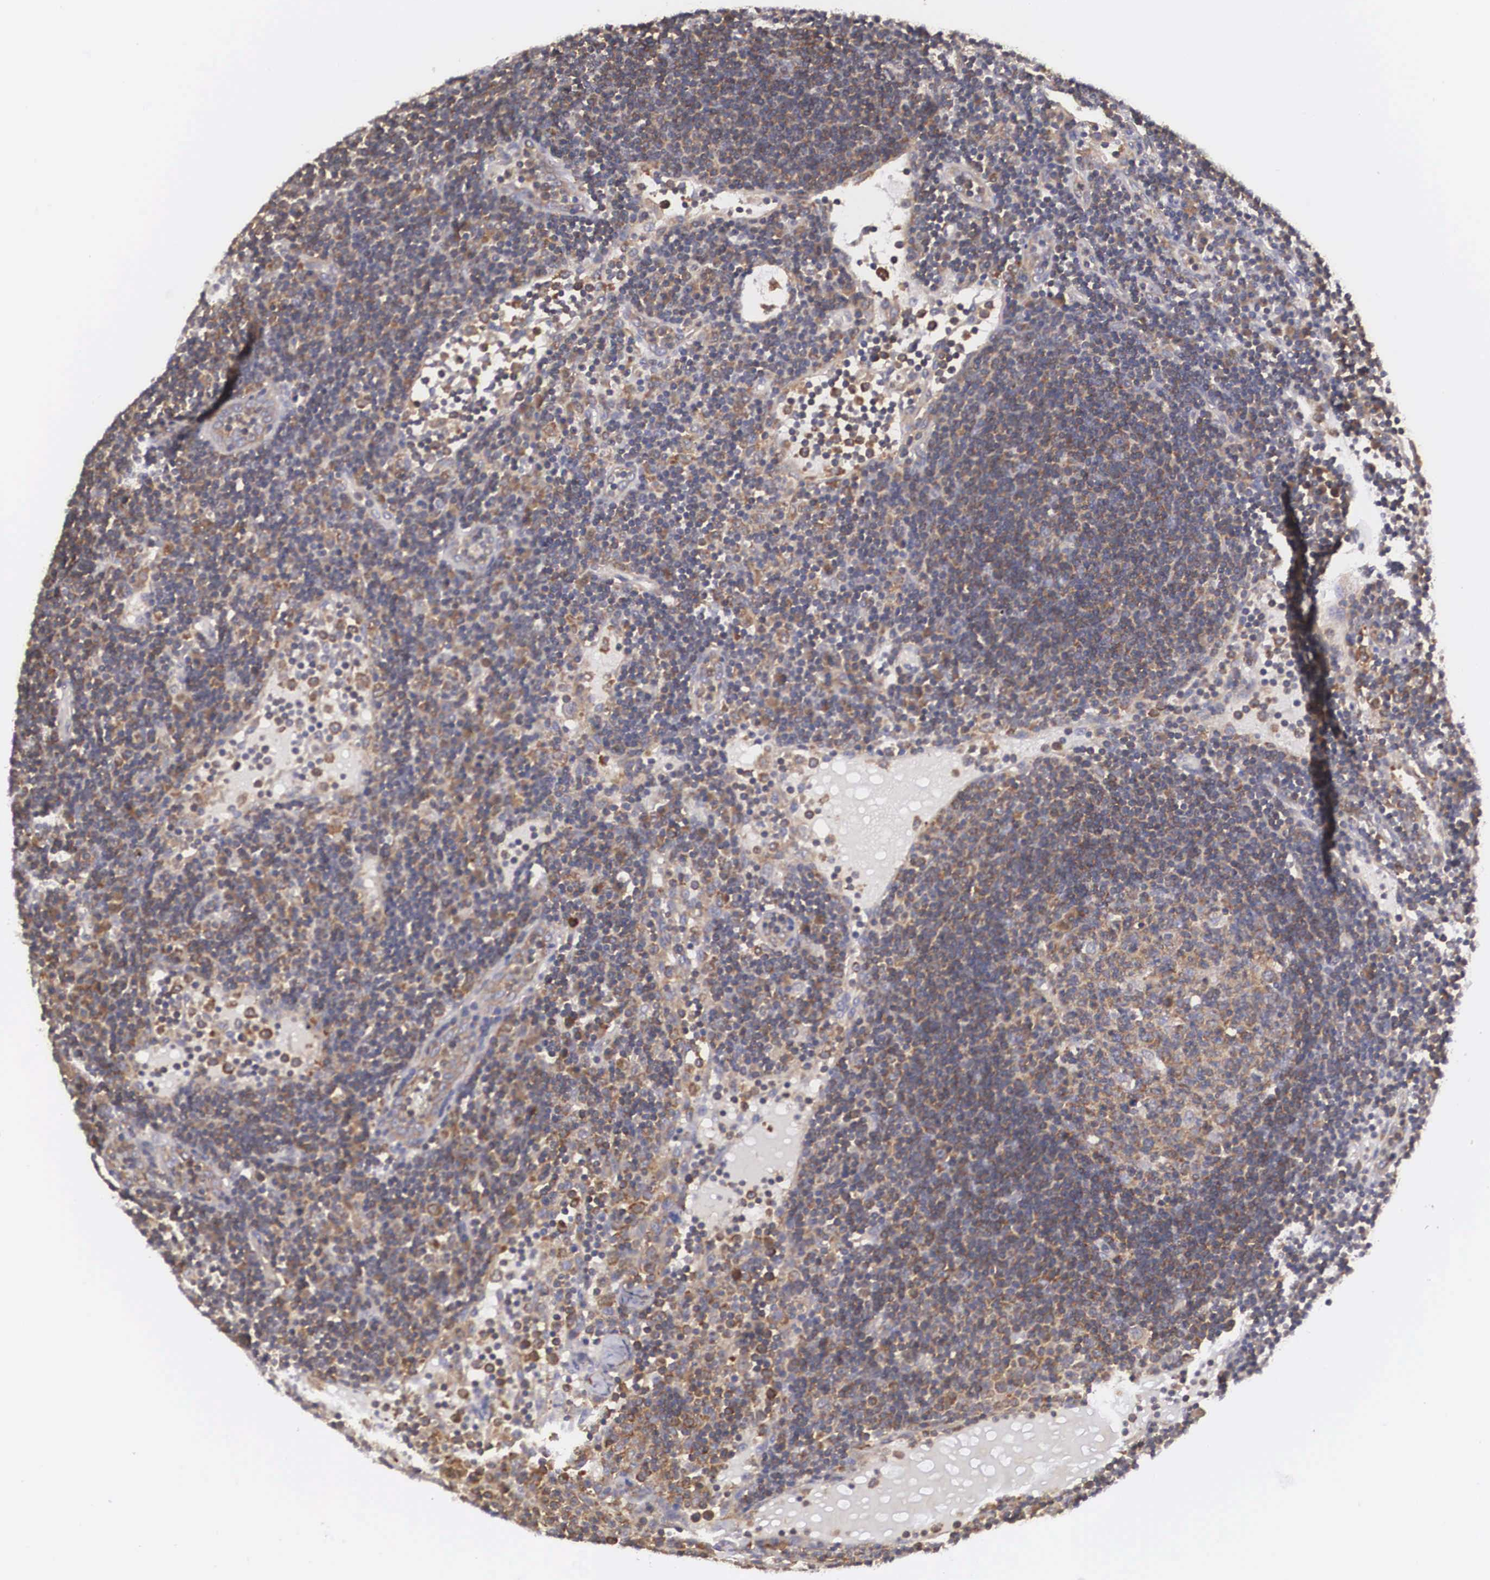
{"staining": {"intensity": "moderate", "quantity": "25%-75%", "location": "cytoplasmic/membranous"}, "tissue": "lymph node", "cell_type": "Germinal center cells", "image_type": "normal", "snomed": [{"axis": "morphology", "description": "Normal tissue, NOS"}, {"axis": "topography", "description": "Lymph node"}], "caption": "An immunohistochemistry (IHC) micrograph of benign tissue is shown. Protein staining in brown labels moderate cytoplasmic/membranous positivity in lymph node within germinal center cells. The staining is performed using DAB (3,3'-diaminobenzidine) brown chromogen to label protein expression. The nuclei are counter-stained blue using hematoxylin.", "gene": "GRIPAP1", "patient": {"sex": "male", "age": 54}}